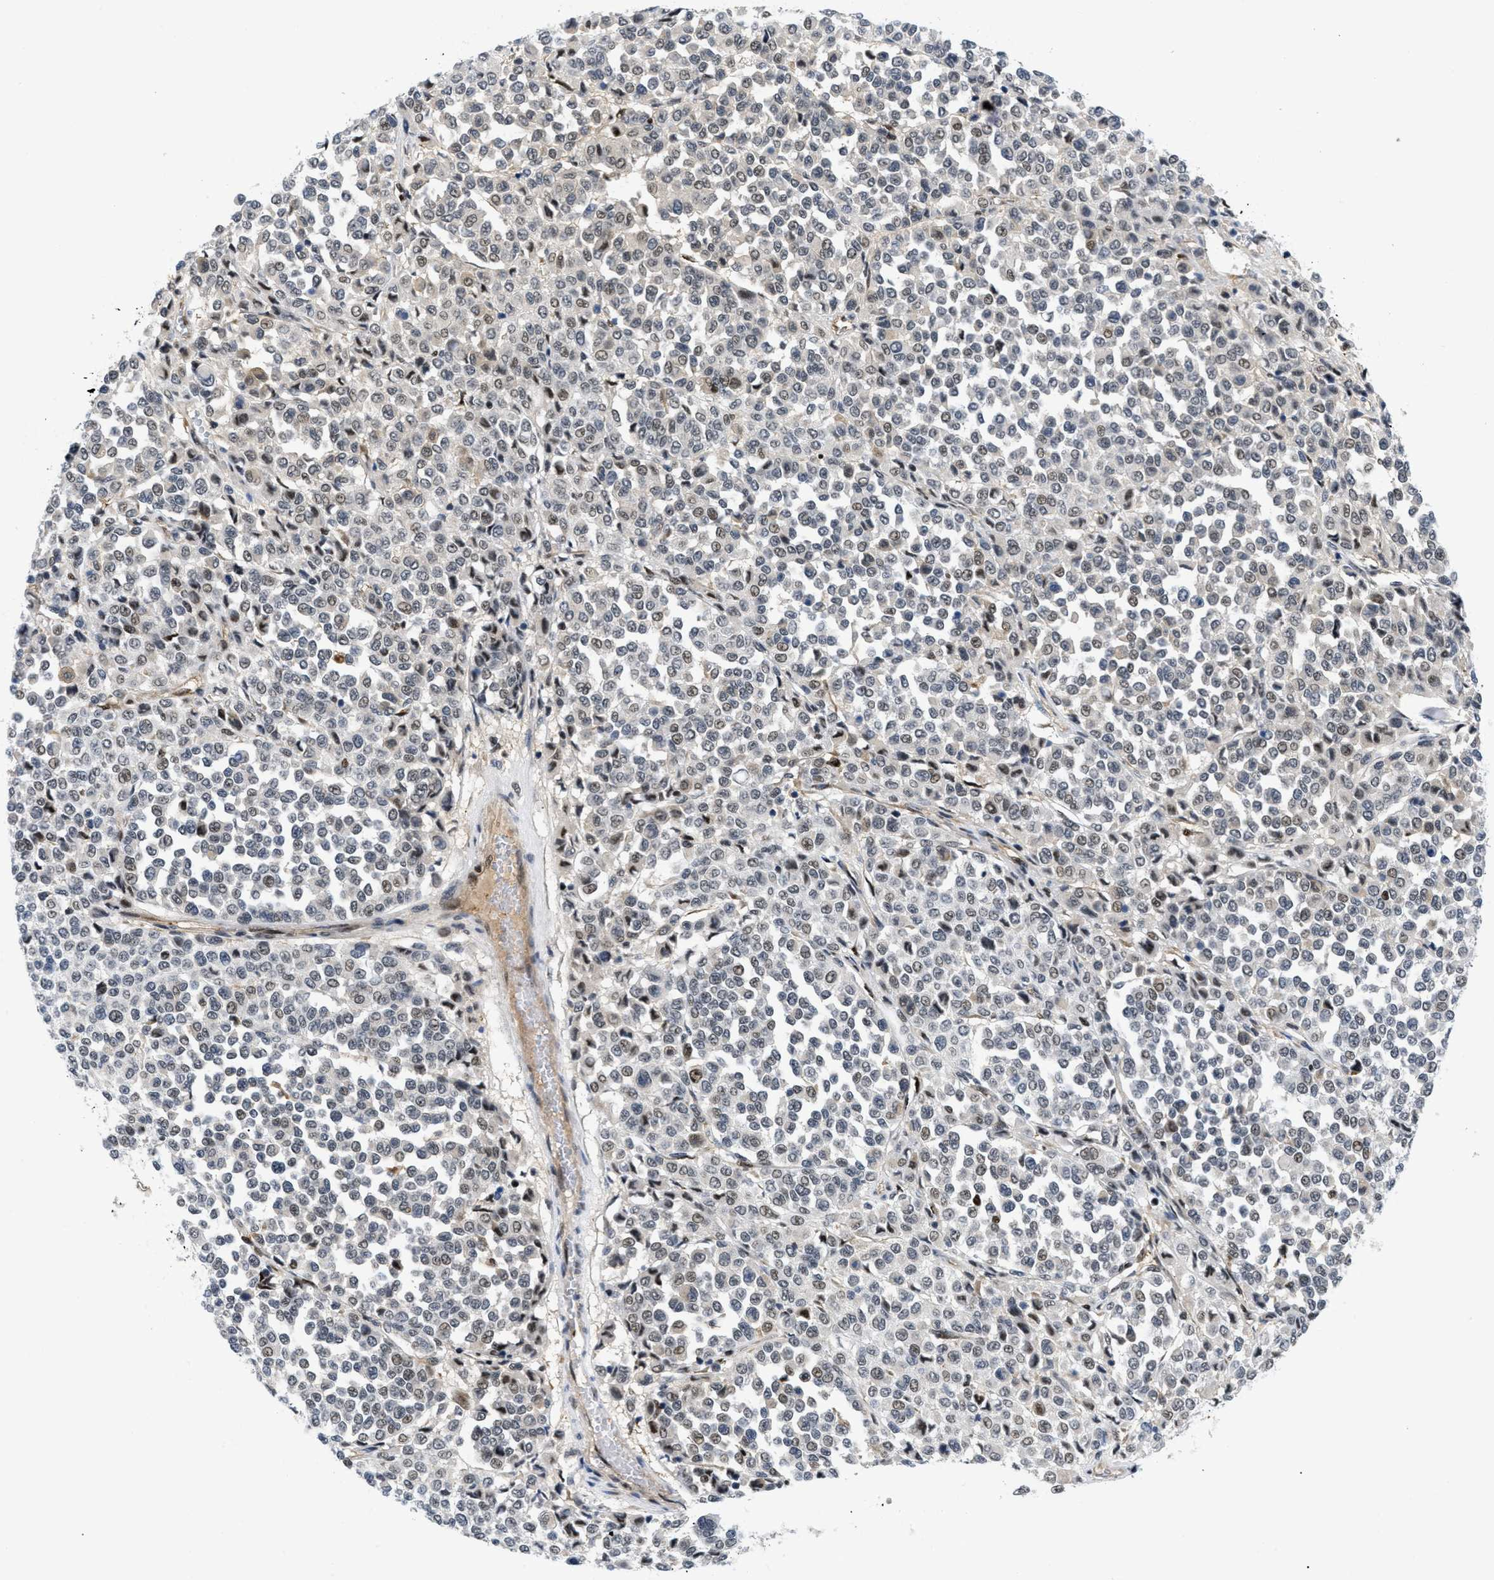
{"staining": {"intensity": "weak", "quantity": "<25%", "location": "nuclear"}, "tissue": "melanoma", "cell_type": "Tumor cells", "image_type": "cancer", "snomed": [{"axis": "morphology", "description": "Malignant melanoma, Metastatic site"}, {"axis": "topography", "description": "Pancreas"}], "caption": "Histopathology image shows no significant protein staining in tumor cells of malignant melanoma (metastatic site).", "gene": "SLC29A2", "patient": {"sex": "female", "age": 30}}